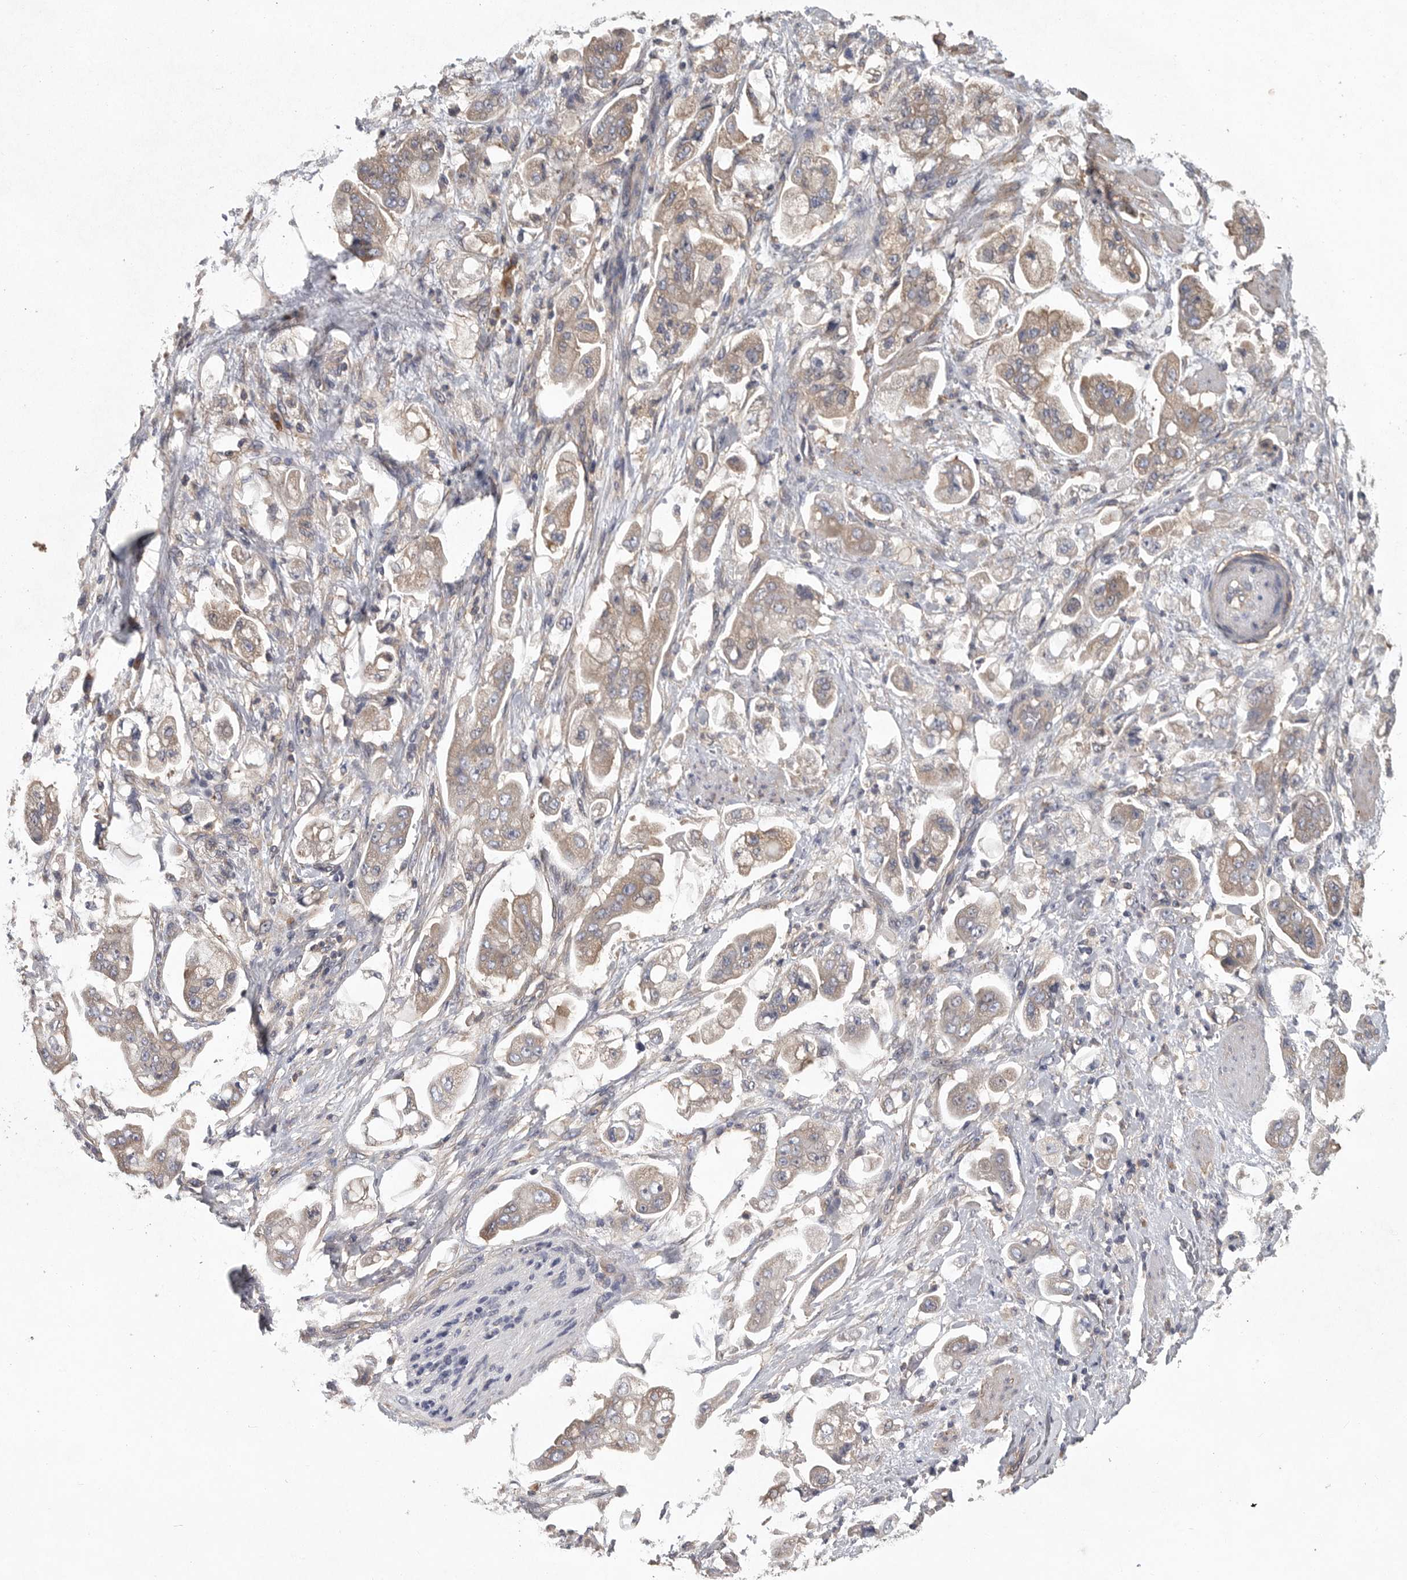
{"staining": {"intensity": "weak", "quantity": ">75%", "location": "cytoplasmic/membranous"}, "tissue": "stomach cancer", "cell_type": "Tumor cells", "image_type": "cancer", "snomed": [{"axis": "morphology", "description": "Adenocarcinoma, NOS"}, {"axis": "topography", "description": "Stomach"}], "caption": "Immunohistochemical staining of human adenocarcinoma (stomach) shows low levels of weak cytoplasmic/membranous expression in approximately >75% of tumor cells.", "gene": "OXR1", "patient": {"sex": "male", "age": 62}}